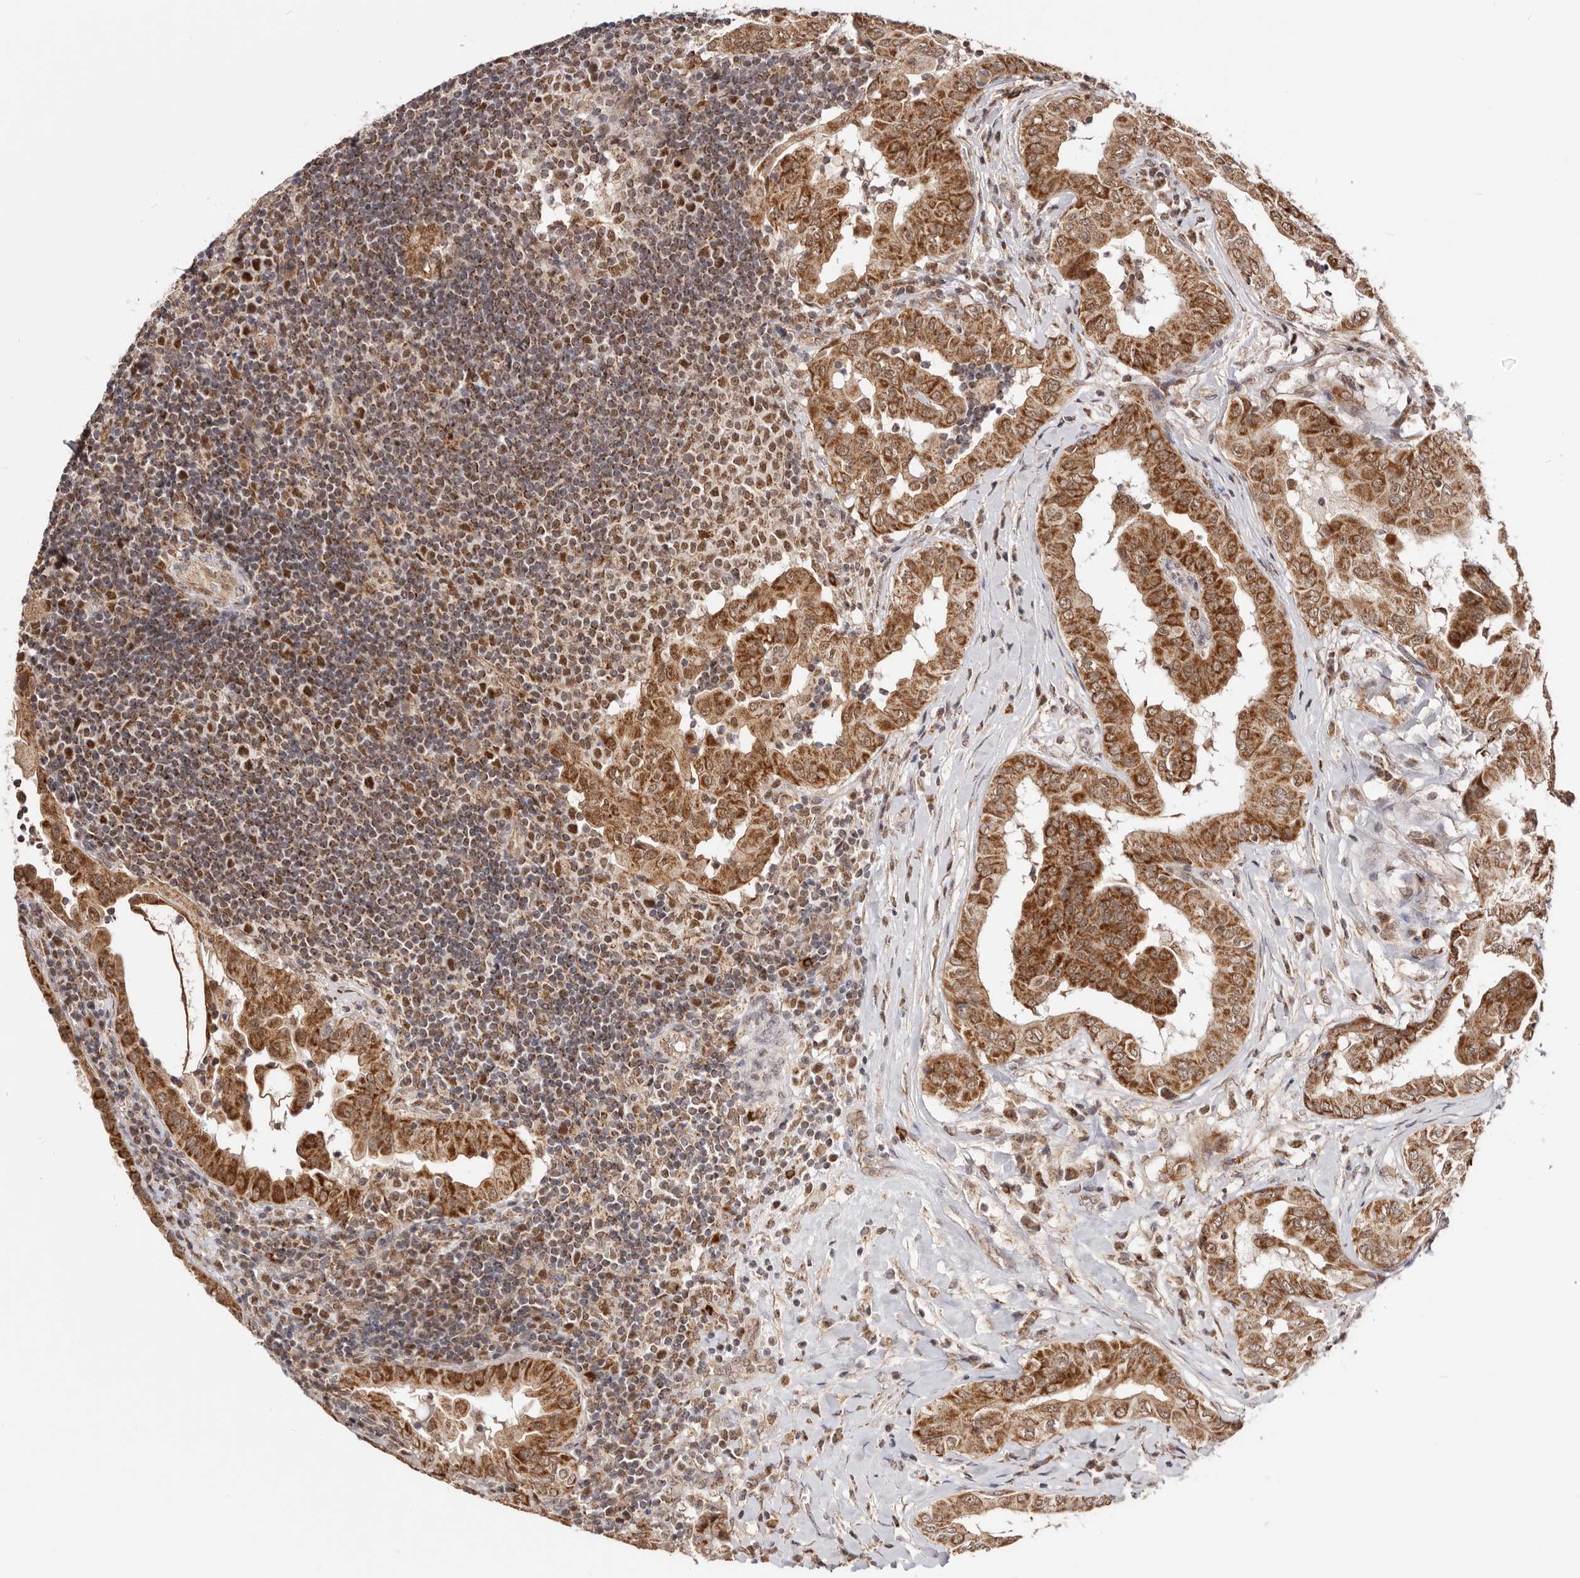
{"staining": {"intensity": "strong", "quantity": ">75%", "location": "cytoplasmic/membranous,nuclear"}, "tissue": "thyroid cancer", "cell_type": "Tumor cells", "image_type": "cancer", "snomed": [{"axis": "morphology", "description": "Papillary adenocarcinoma, NOS"}, {"axis": "topography", "description": "Thyroid gland"}], "caption": "Papillary adenocarcinoma (thyroid) tissue displays strong cytoplasmic/membranous and nuclear expression in about >75% of tumor cells", "gene": "SEC14L1", "patient": {"sex": "male", "age": 33}}